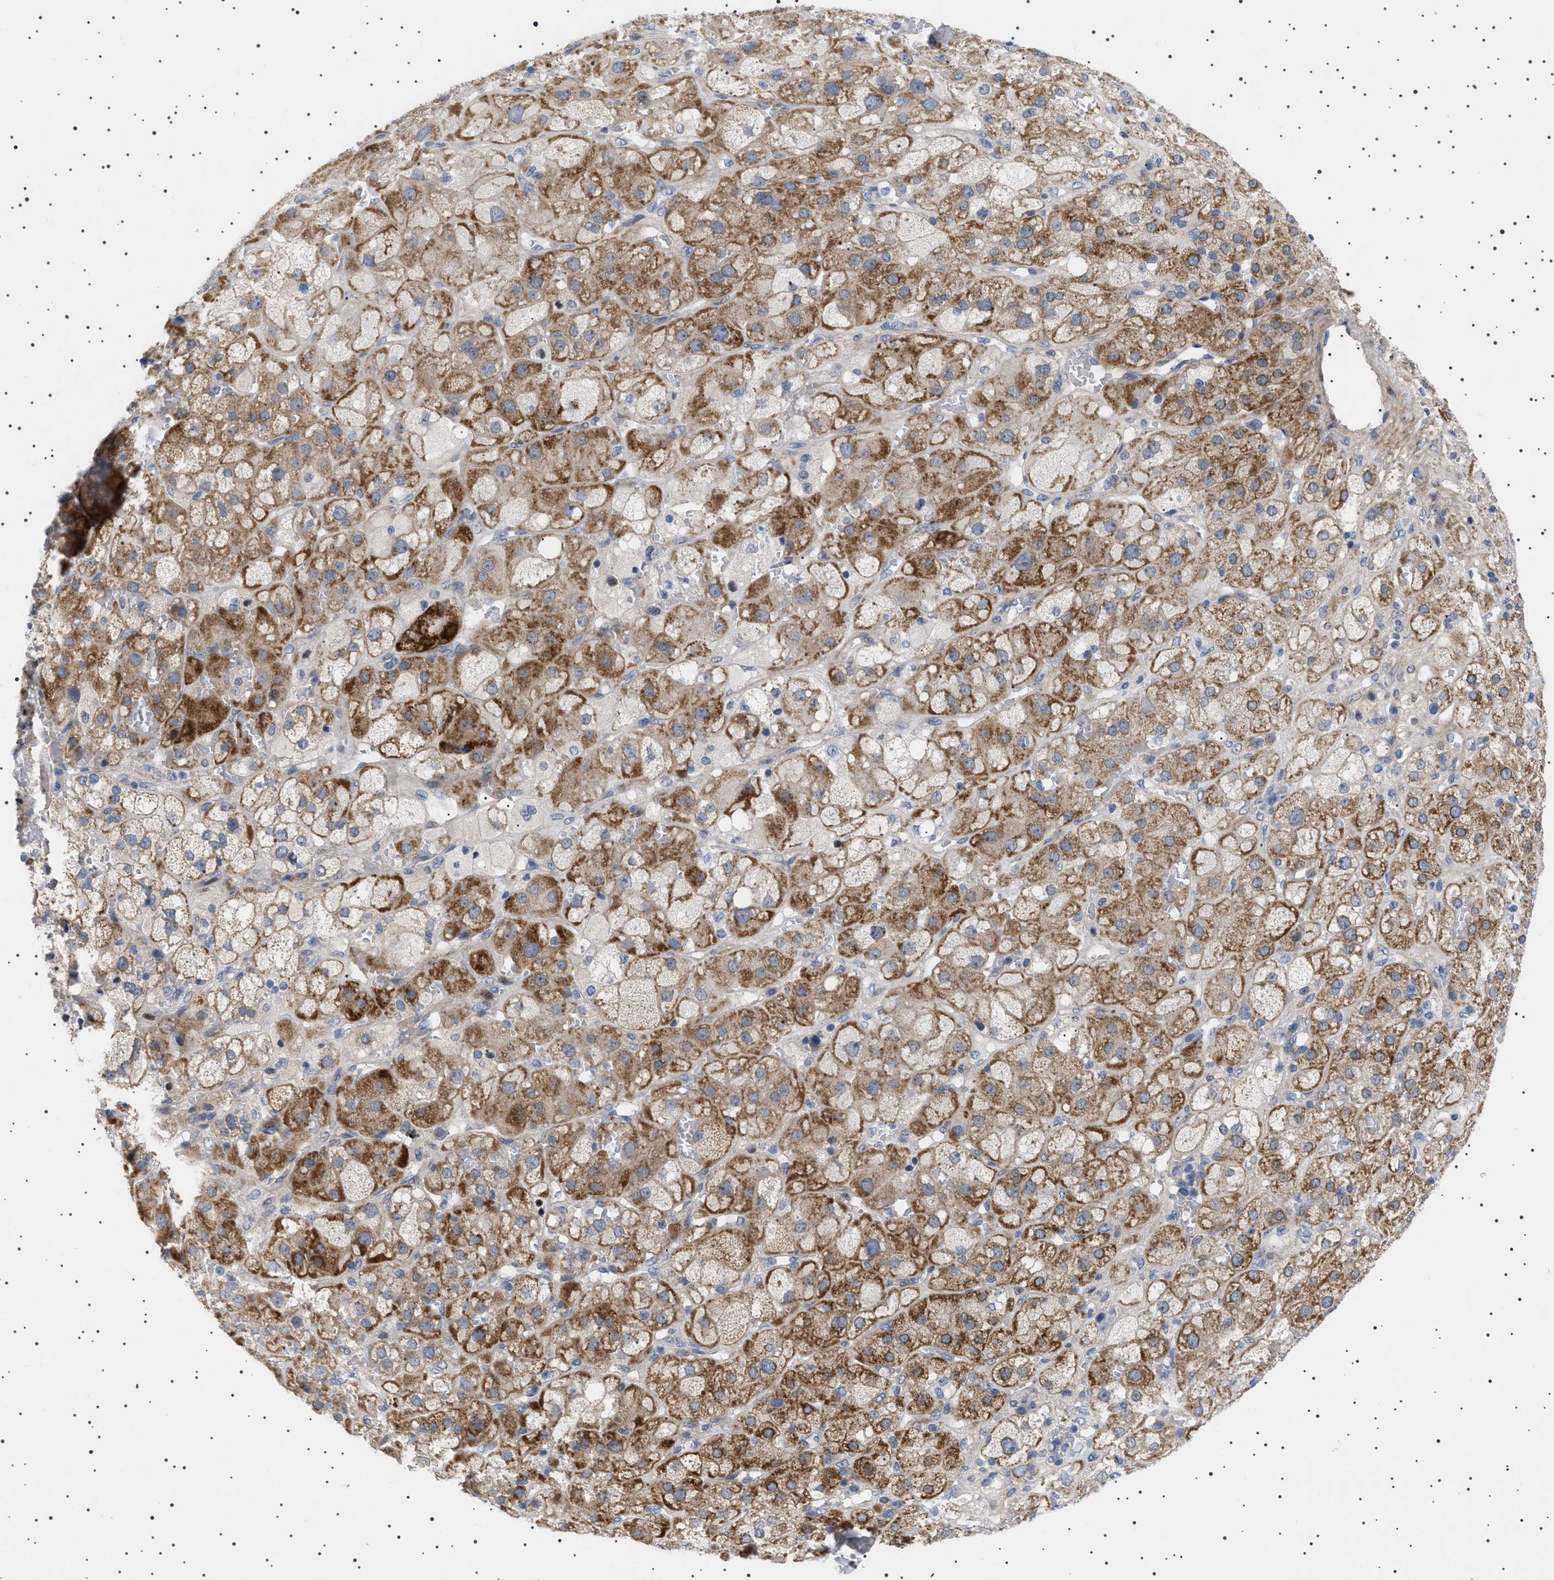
{"staining": {"intensity": "moderate", "quantity": ">75%", "location": "cytoplasmic/membranous"}, "tissue": "adrenal gland", "cell_type": "Glandular cells", "image_type": "normal", "snomed": [{"axis": "morphology", "description": "Normal tissue, NOS"}, {"axis": "topography", "description": "Adrenal gland"}], "caption": "IHC (DAB) staining of normal adrenal gland reveals moderate cytoplasmic/membranous protein expression in approximately >75% of glandular cells. (IHC, brightfield microscopy, high magnification).", "gene": "HTR1A", "patient": {"sex": "female", "age": 47}}